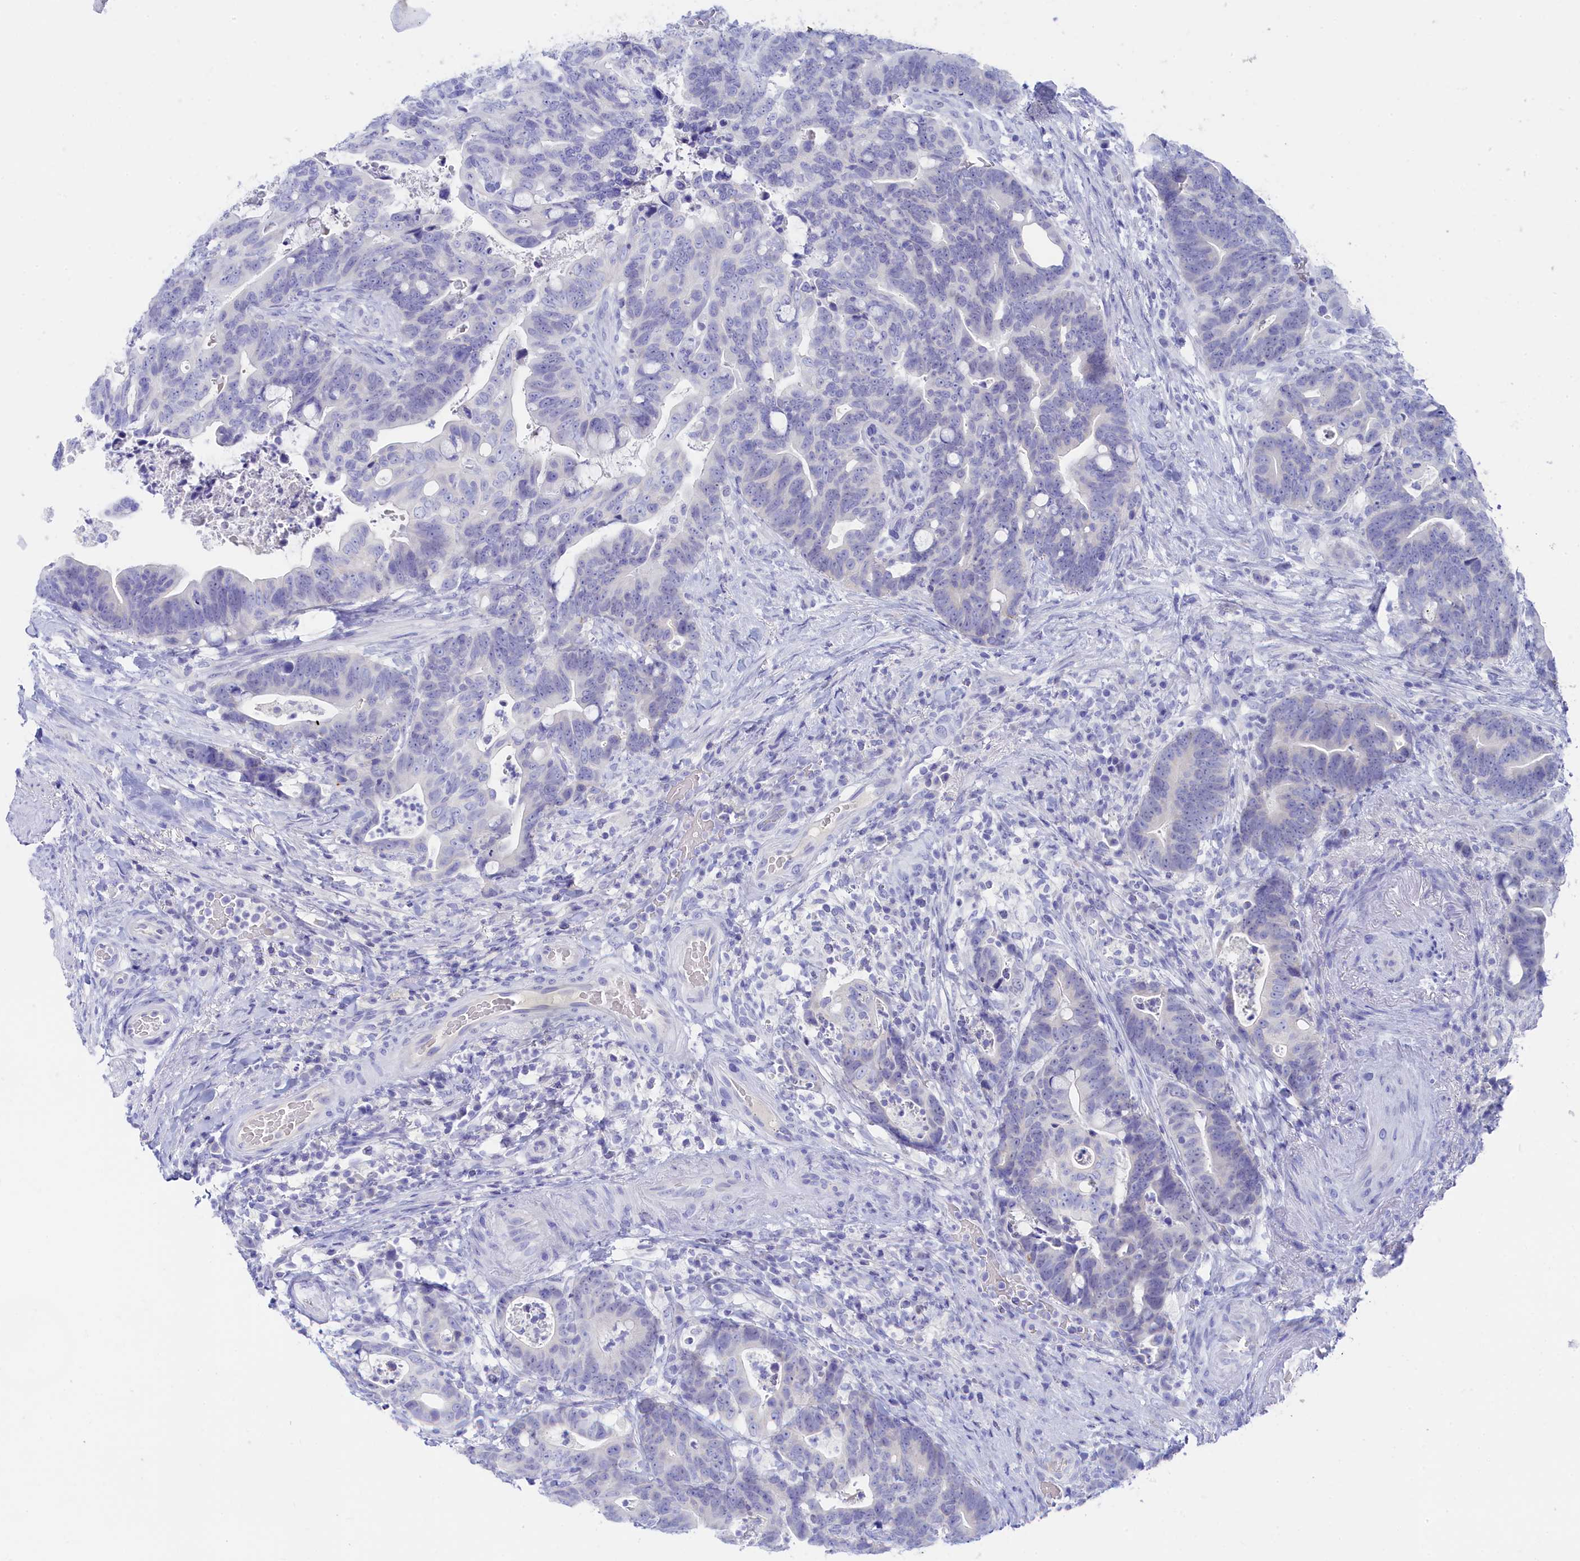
{"staining": {"intensity": "negative", "quantity": "none", "location": "none"}, "tissue": "colorectal cancer", "cell_type": "Tumor cells", "image_type": "cancer", "snomed": [{"axis": "morphology", "description": "Adenocarcinoma, NOS"}, {"axis": "topography", "description": "Colon"}], "caption": "IHC of colorectal cancer exhibits no expression in tumor cells.", "gene": "TRIM10", "patient": {"sex": "female", "age": 82}}